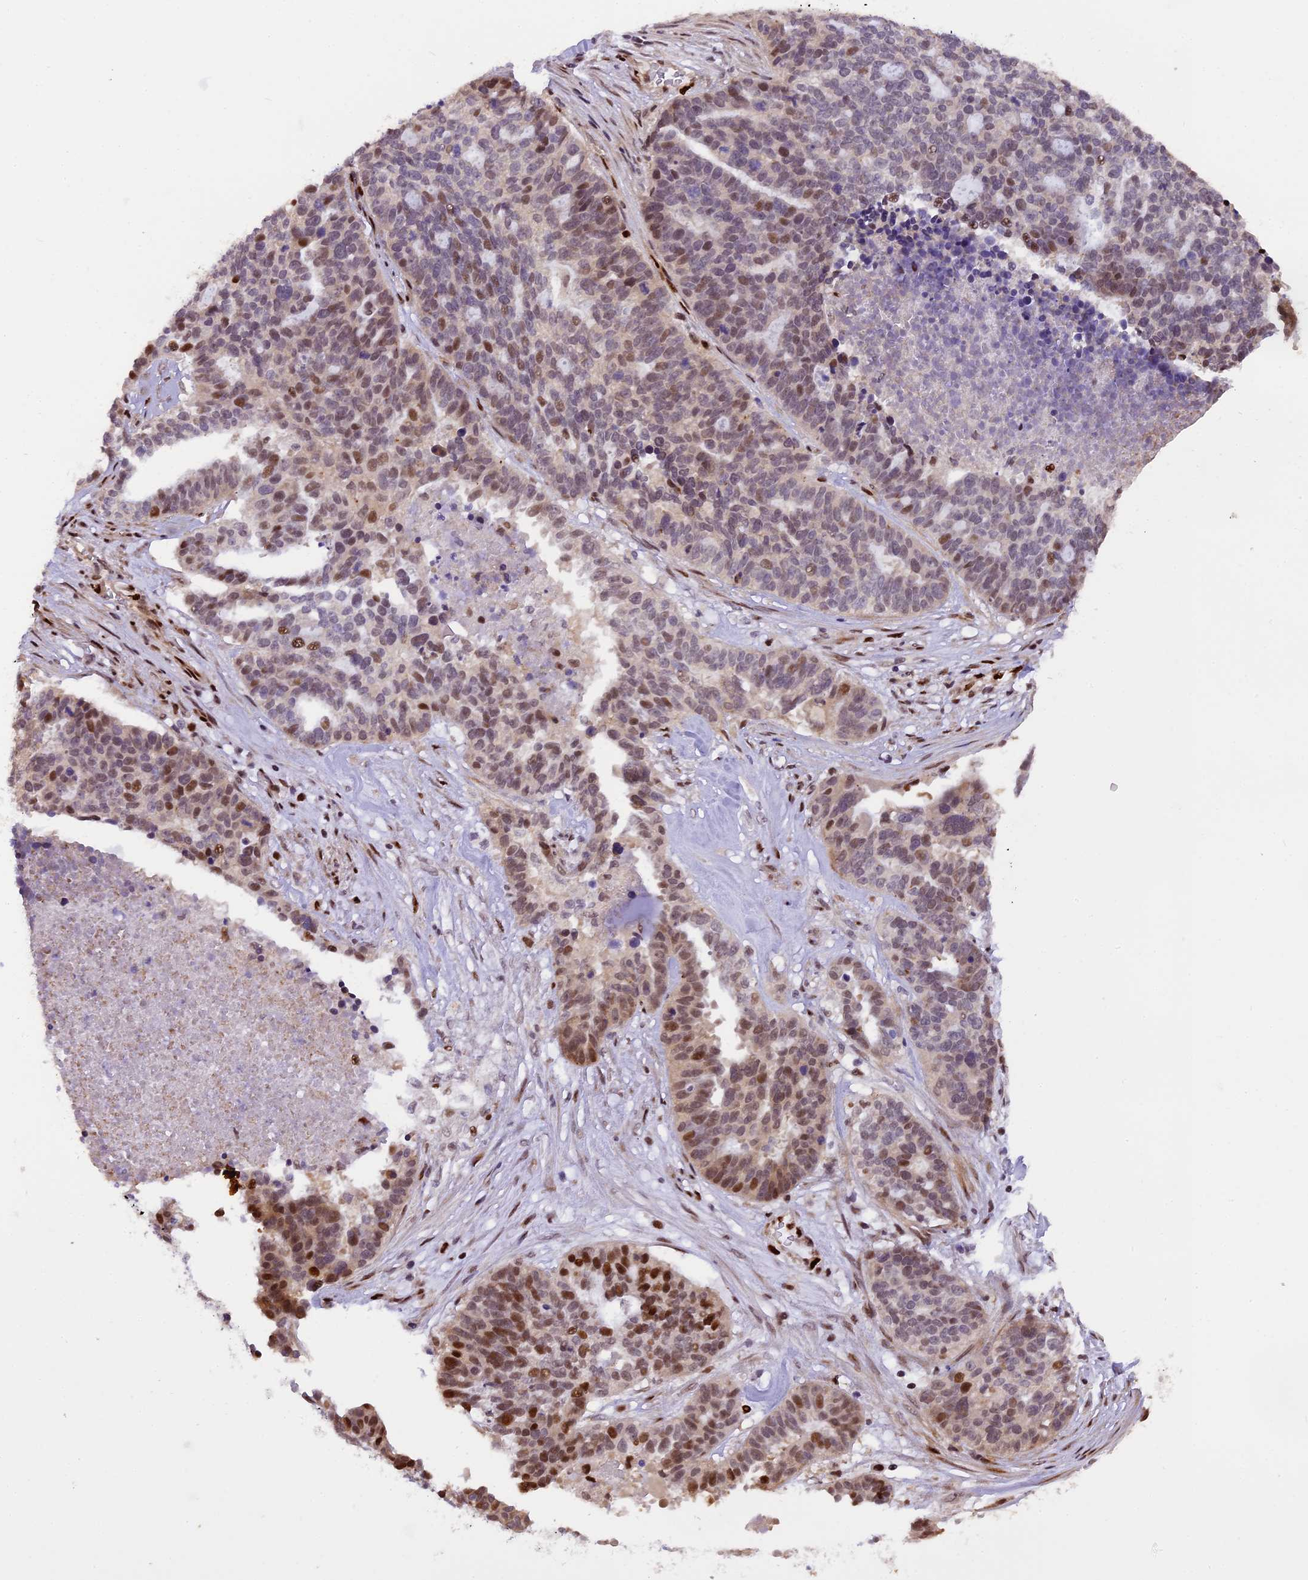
{"staining": {"intensity": "moderate", "quantity": "25%-75%", "location": "nuclear"}, "tissue": "ovarian cancer", "cell_type": "Tumor cells", "image_type": "cancer", "snomed": [{"axis": "morphology", "description": "Cystadenocarcinoma, serous, NOS"}, {"axis": "topography", "description": "Ovary"}], "caption": "A photomicrograph of human ovarian serous cystadenocarcinoma stained for a protein demonstrates moderate nuclear brown staining in tumor cells.", "gene": "MICALL1", "patient": {"sex": "female", "age": 59}}